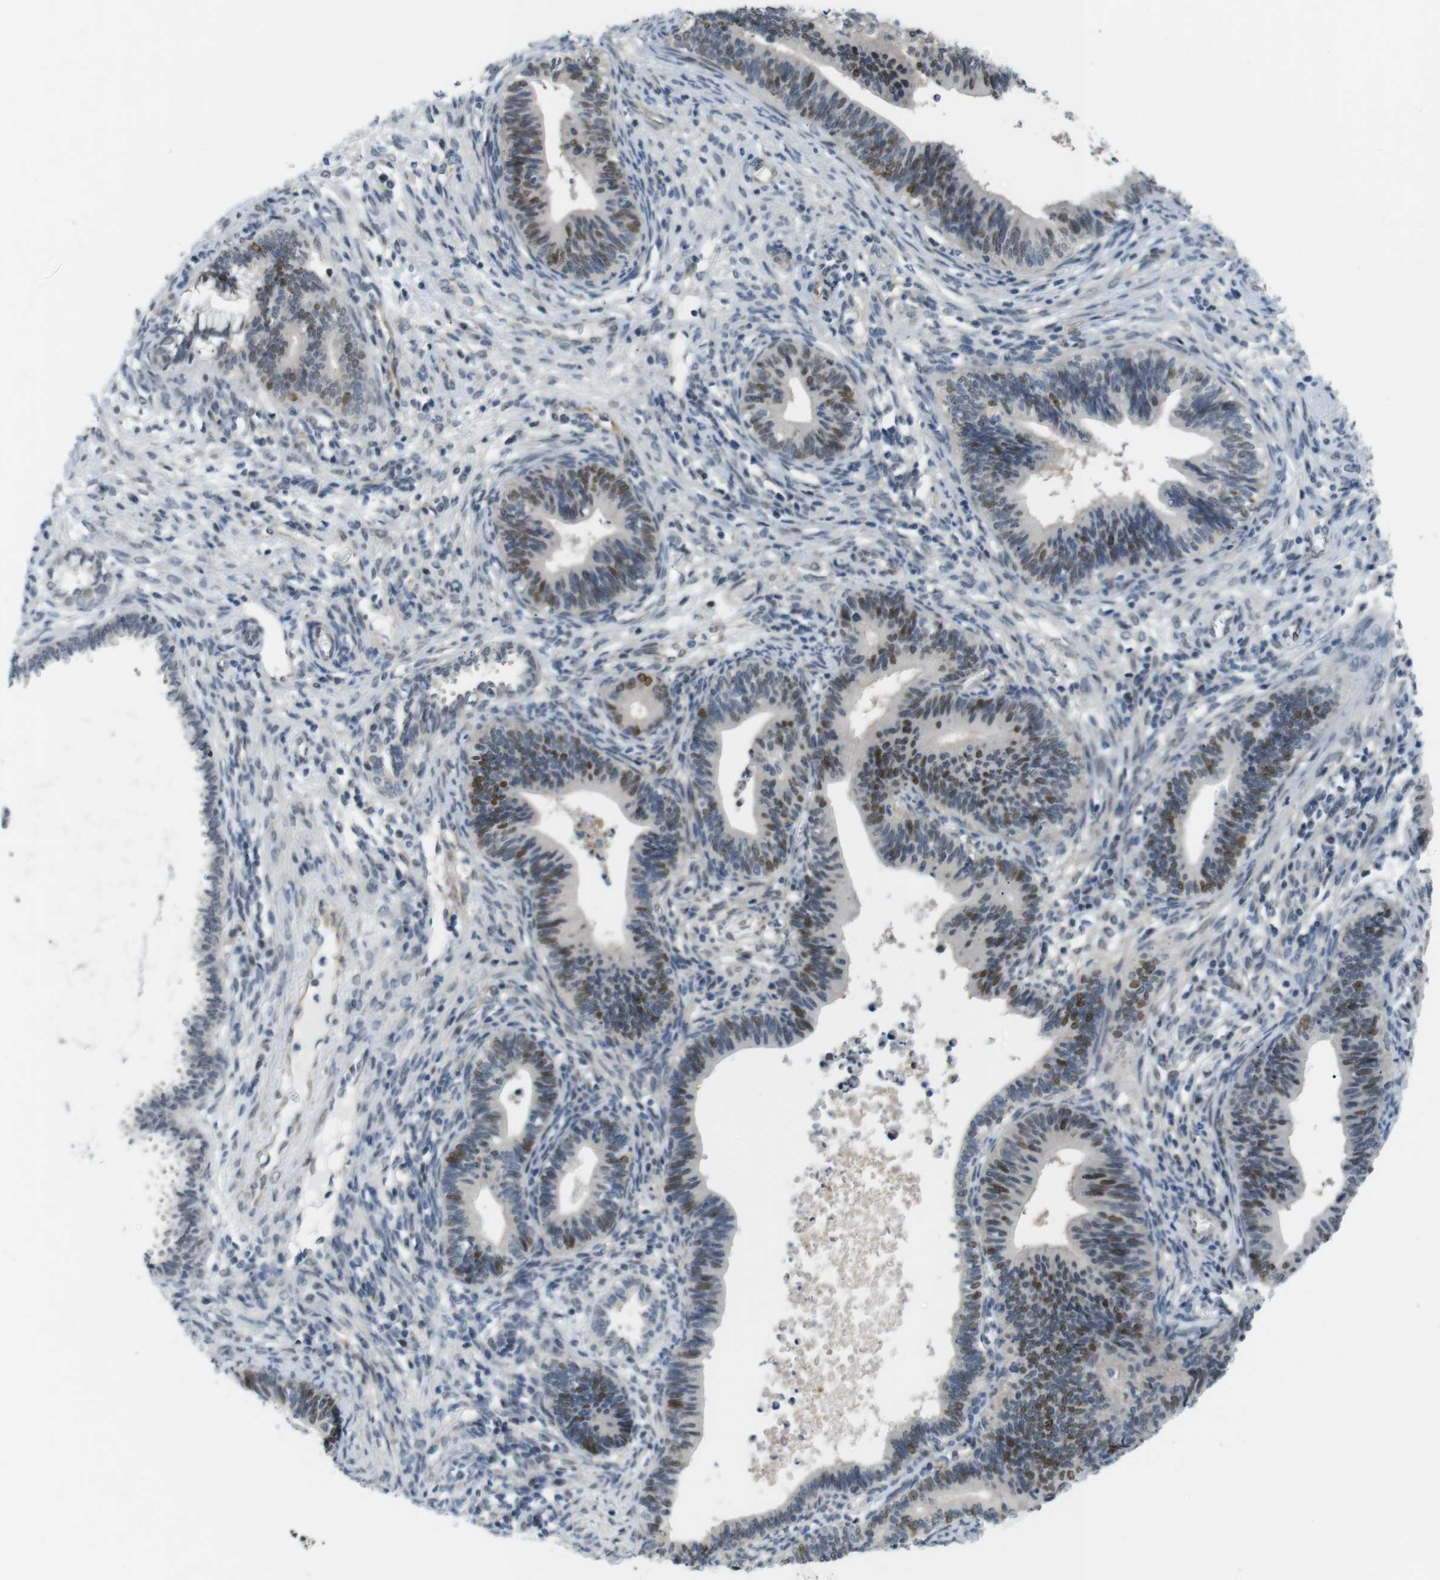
{"staining": {"intensity": "moderate", "quantity": "25%-75%", "location": "nuclear"}, "tissue": "cervical cancer", "cell_type": "Tumor cells", "image_type": "cancer", "snomed": [{"axis": "morphology", "description": "Adenocarcinoma, NOS"}, {"axis": "topography", "description": "Cervix"}], "caption": "DAB (3,3'-diaminobenzidine) immunohistochemical staining of adenocarcinoma (cervical) displays moderate nuclear protein expression in about 25%-75% of tumor cells. The protein of interest is shown in brown color, while the nuclei are stained blue.", "gene": "SMCO2", "patient": {"sex": "female", "age": 44}}